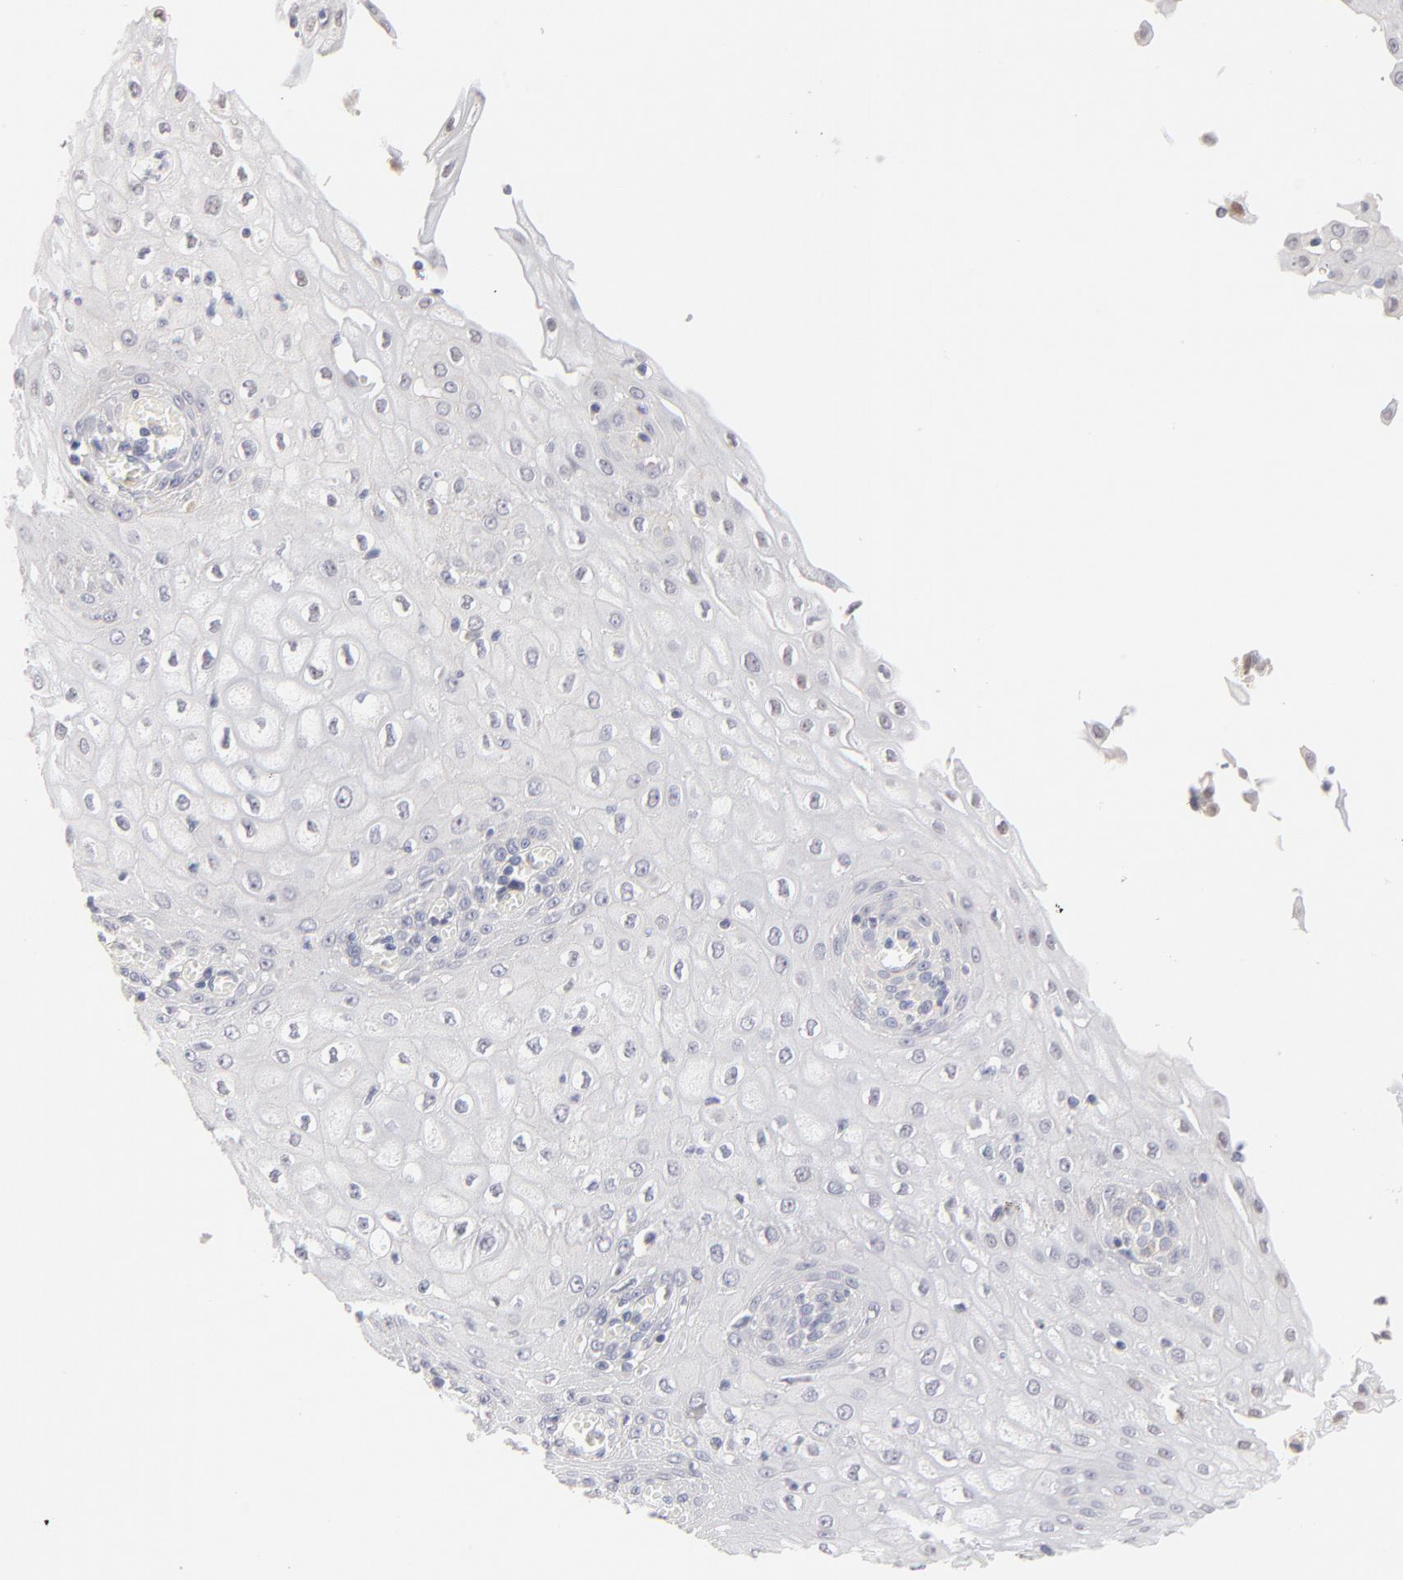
{"staining": {"intensity": "weak", "quantity": "<25%", "location": "nuclear"}, "tissue": "esophagus", "cell_type": "Squamous epithelial cells", "image_type": "normal", "snomed": [{"axis": "morphology", "description": "Normal tissue, NOS"}, {"axis": "morphology", "description": "Squamous cell carcinoma, NOS"}, {"axis": "topography", "description": "Esophagus"}], "caption": "DAB (3,3'-diaminobenzidine) immunohistochemical staining of benign human esophagus displays no significant staining in squamous epithelial cells.", "gene": "ELF3", "patient": {"sex": "male", "age": 65}}